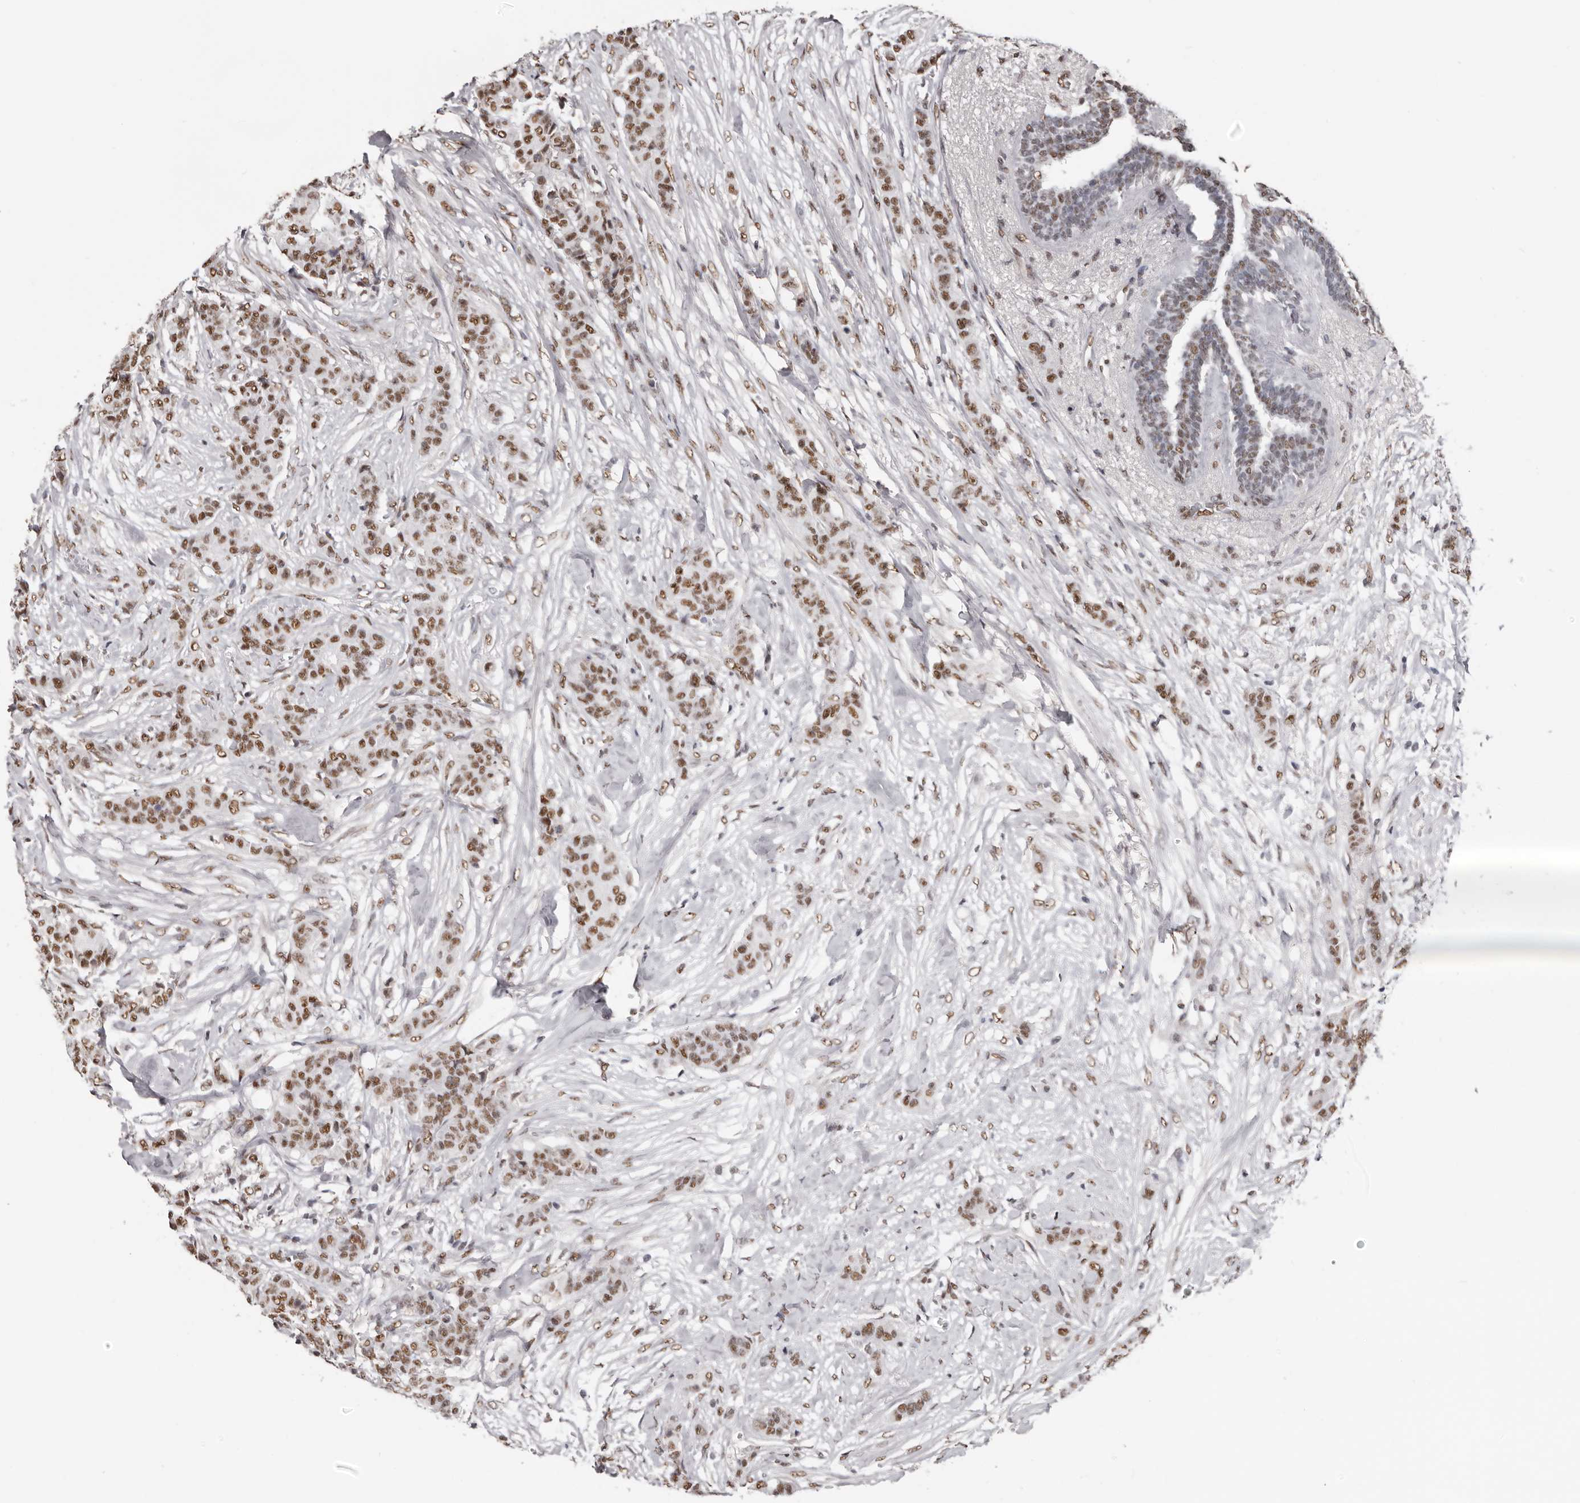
{"staining": {"intensity": "moderate", "quantity": ">75%", "location": "nuclear"}, "tissue": "breast cancer", "cell_type": "Tumor cells", "image_type": "cancer", "snomed": [{"axis": "morphology", "description": "Duct carcinoma"}, {"axis": "topography", "description": "Breast"}], "caption": "Human breast infiltrating ductal carcinoma stained with a brown dye displays moderate nuclear positive positivity in approximately >75% of tumor cells.", "gene": "SCAF4", "patient": {"sex": "female", "age": 40}}